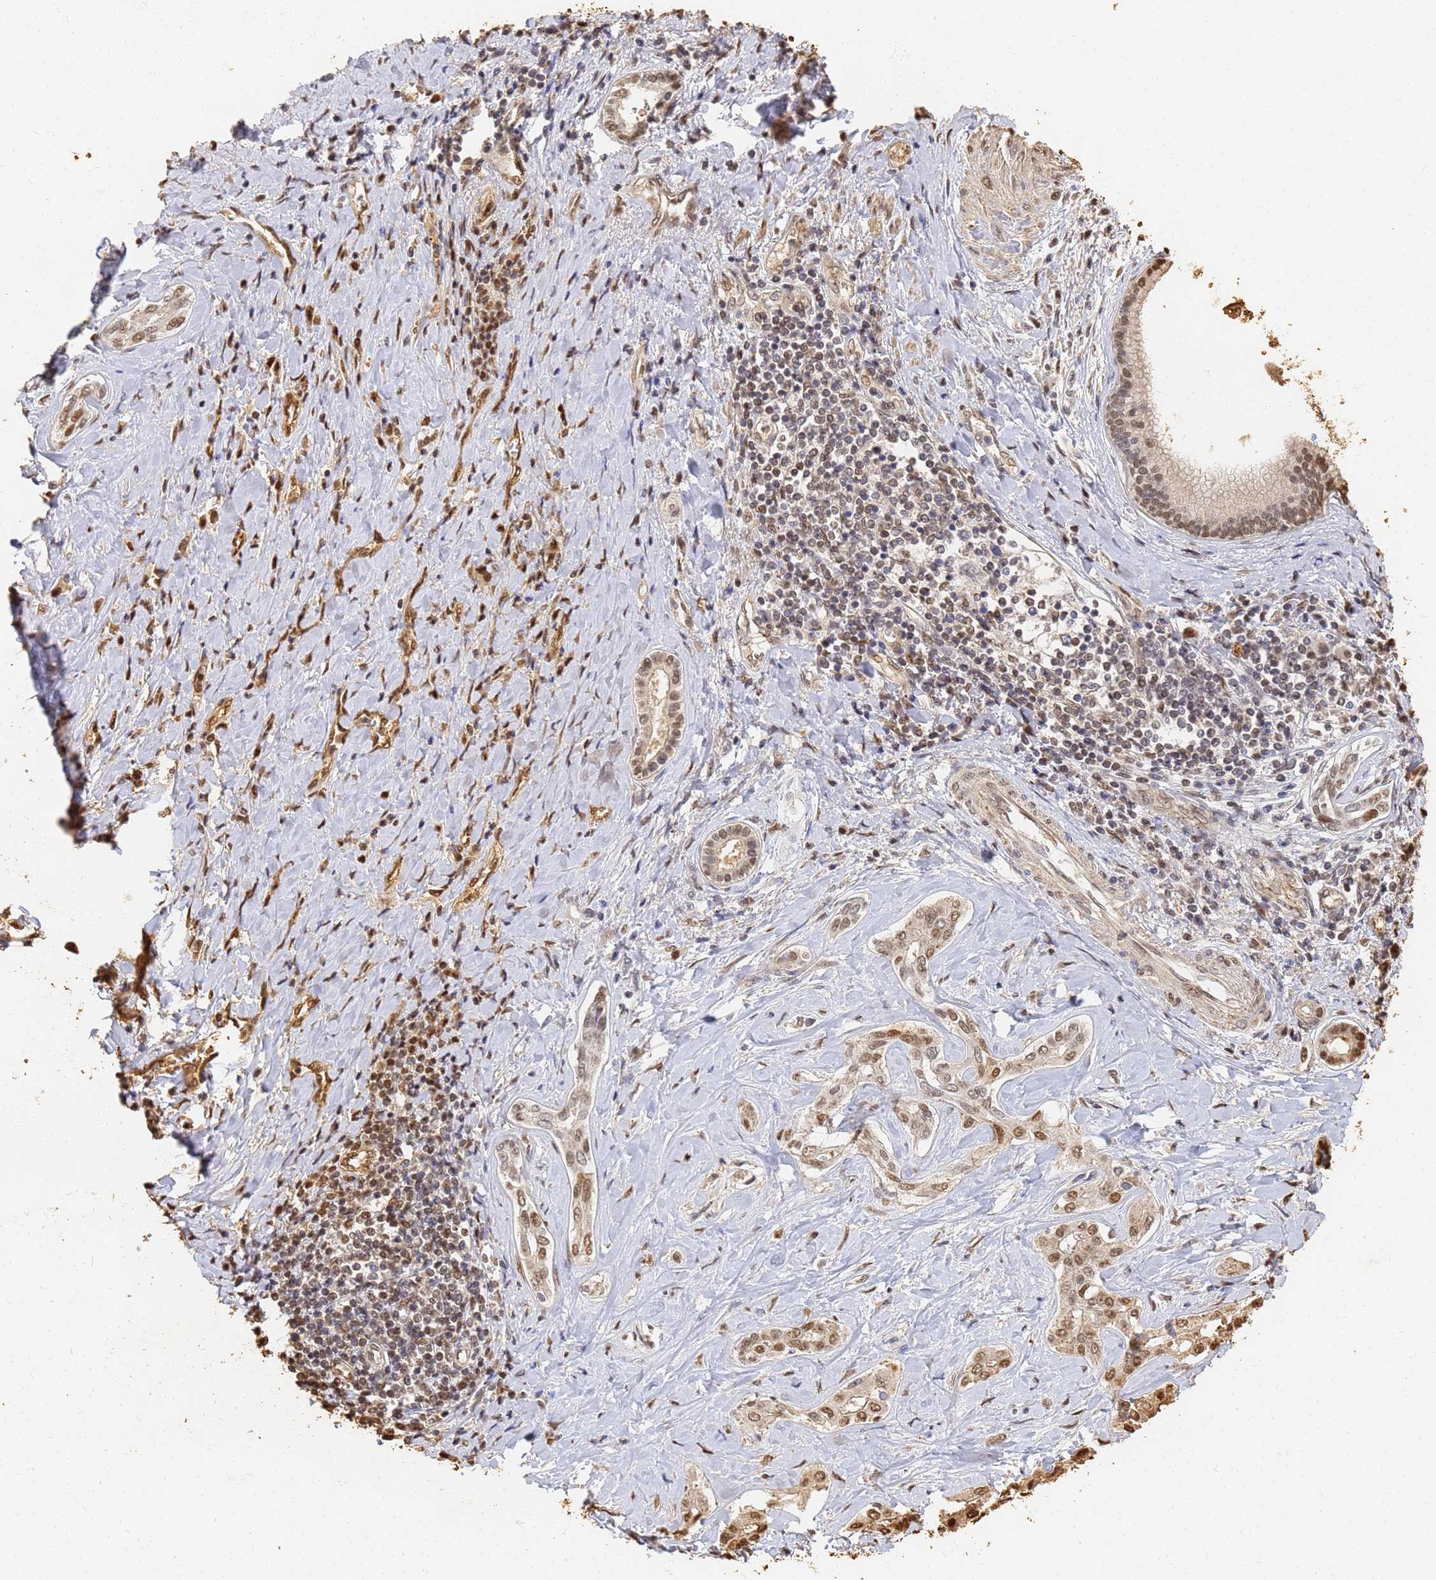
{"staining": {"intensity": "weak", "quantity": ">75%", "location": "nuclear"}, "tissue": "liver cancer", "cell_type": "Tumor cells", "image_type": "cancer", "snomed": [{"axis": "morphology", "description": "Cholangiocarcinoma"}, {"axis": "topography", "description": "Liver"}], "caption": "About >75% of tumor cells in human liver cholangiocarcinoma show weak nuclear protein expression as visualized by brown immunohistochemical staining.", "gene": "JAK2", "patient": {"sex": "female", "age": 77}}